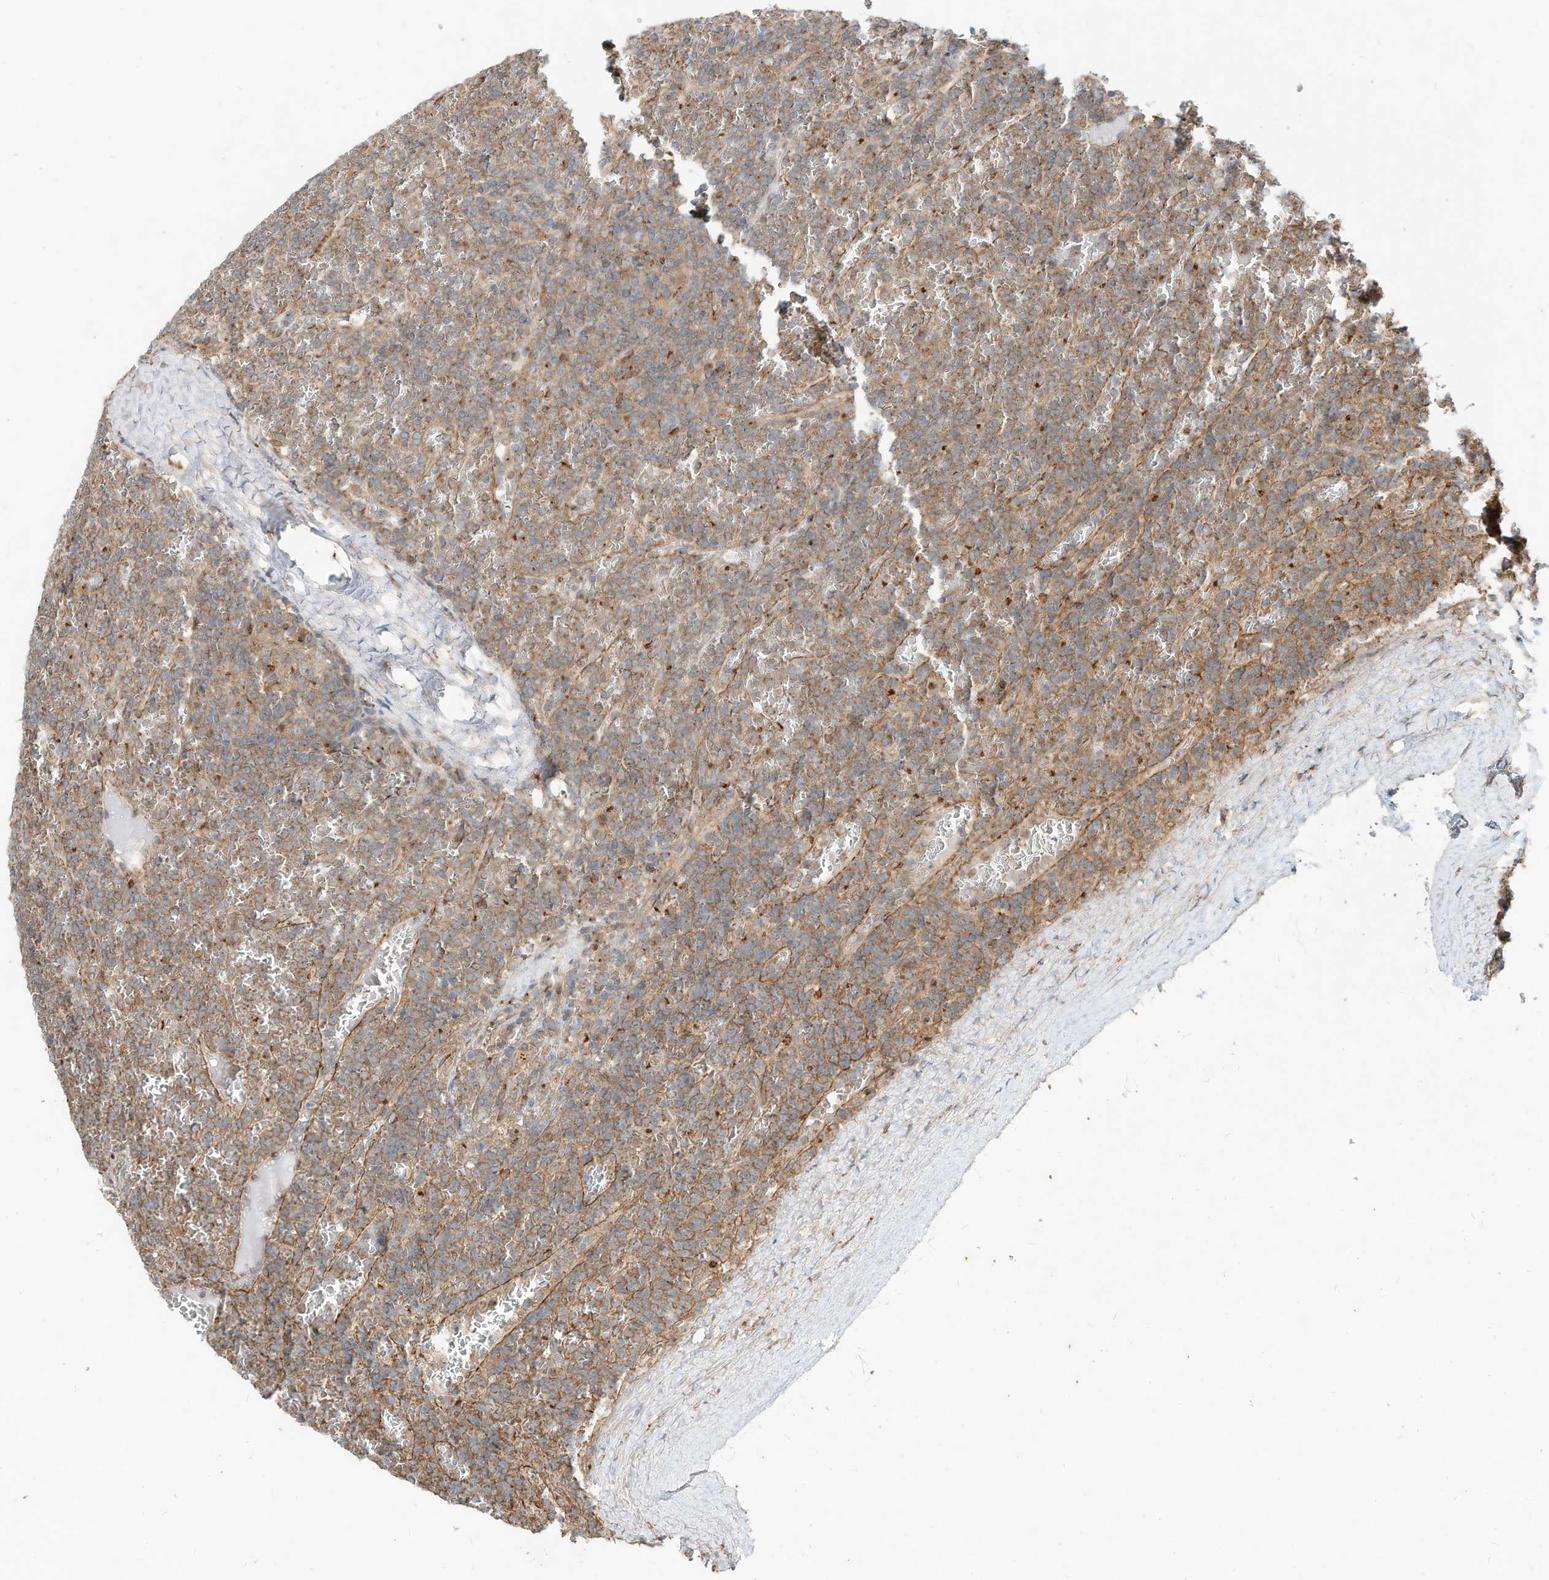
{"staining": {"intensity": "moderate", "quantity": ">75%", "location": "cytoplasmic/membranous"}, "tissue": "lymphoma", "cell_type": "Tumor cells", "image_type": "cancer", "snomed": [{"axis": "morphology", "description": "Malignant lymphoma, non-Hodgkin's type, Low grade"}, {"axis": "topography", "description": "Spleen"}], "caption": "An IHC image of neoplastic tissue is shown. Protein staining in brown highlights moderate cytoplasmic/membranous positivity in low-grade malignant lymphoma, non-Hodgkin's type within tumor cells.", "gene": "CUX1", "patient": {"sex": "female", "age": 19}}